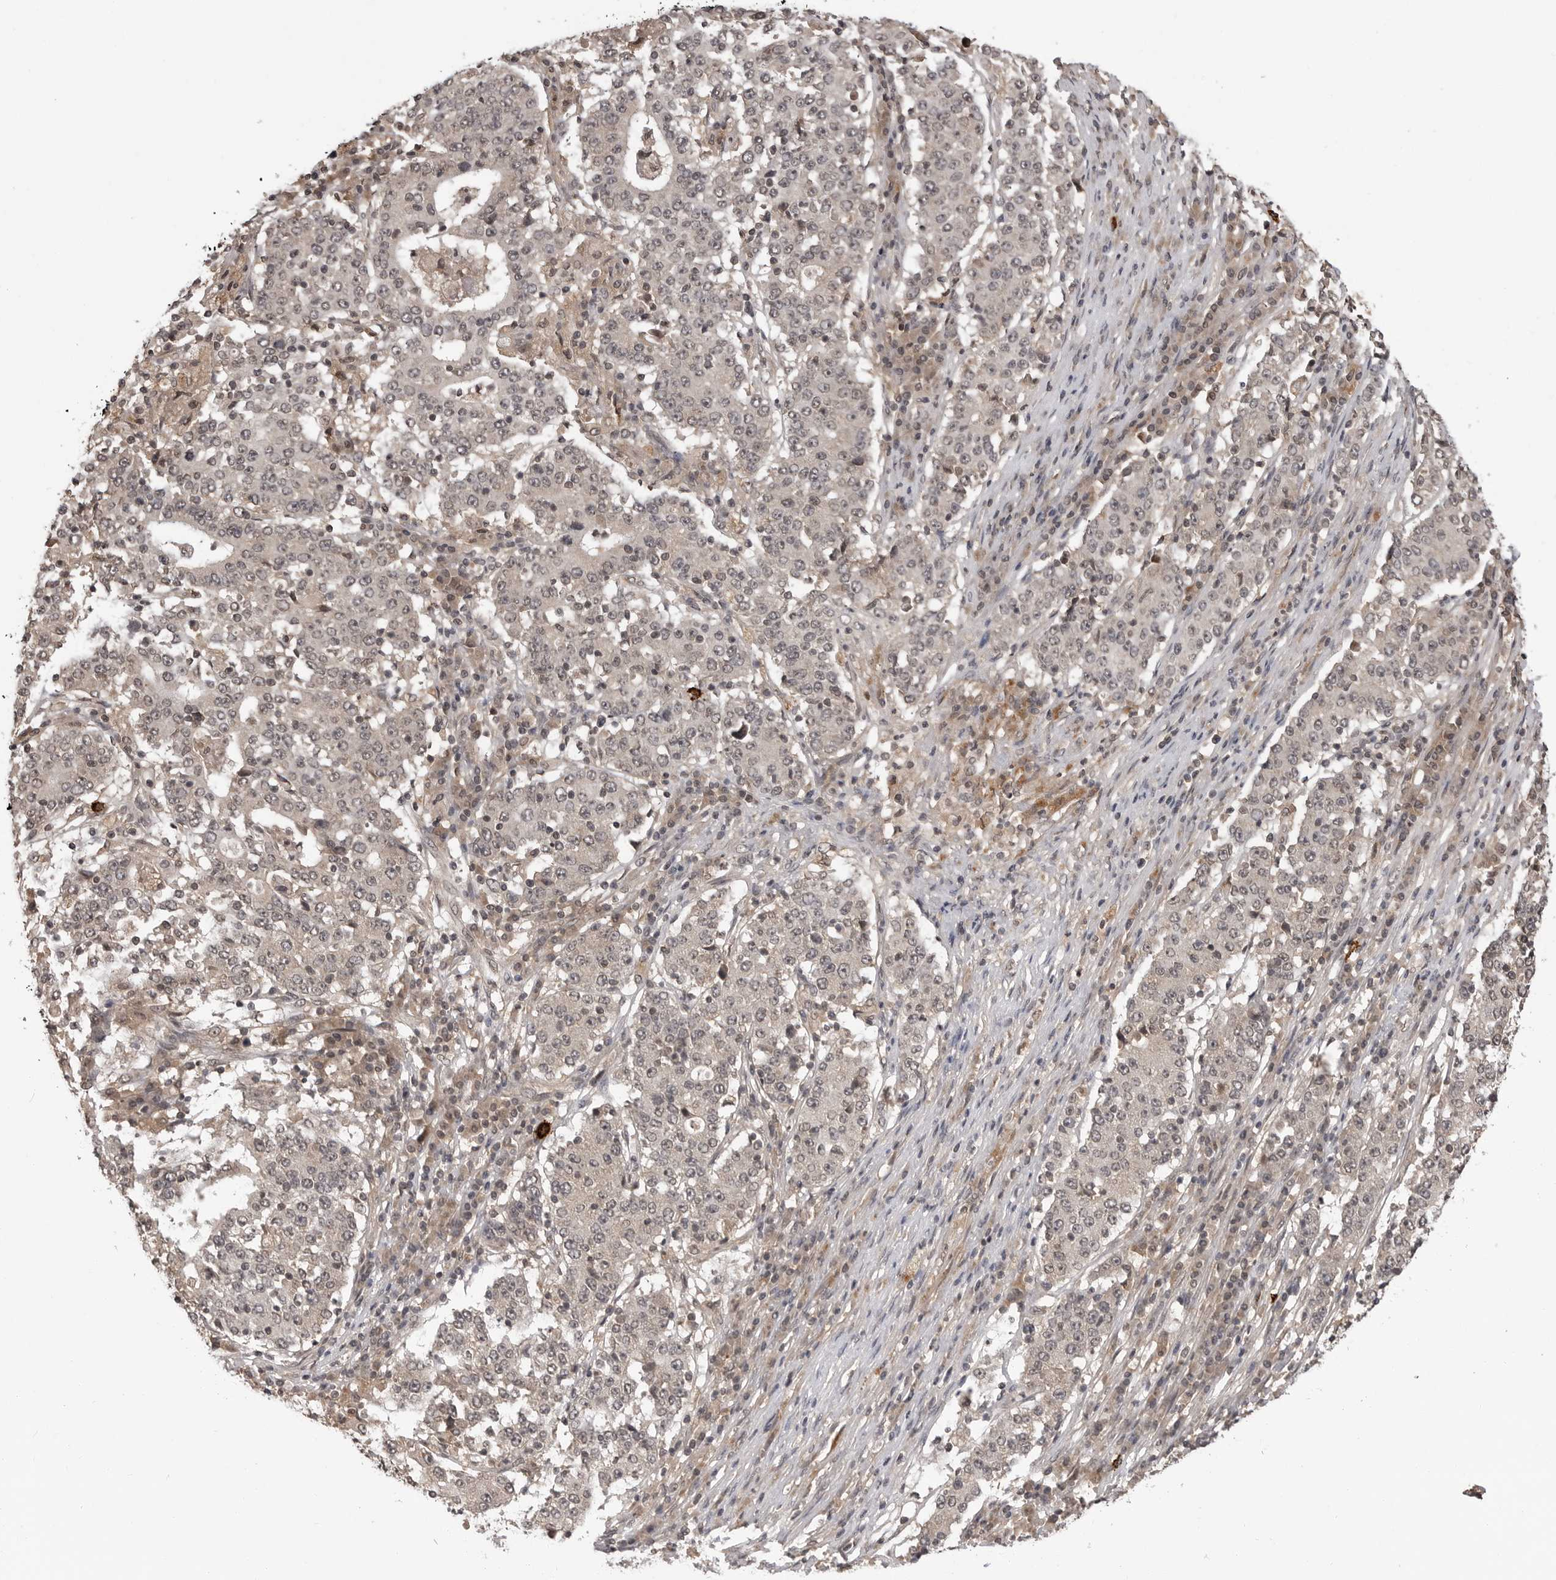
{"staining": {"intensity": "negative", "quantity": "none", "location": "none"}, "tissue": "stomach cancer", "cell_type": "Tumor cells", "image_type": "cancer", "snomed": [{"axis": "morphology", "description": "Adenocarcinoma, NOS"}, {"axis": "topography", "description": "Stomach"}], "caption": "IHC image of neoplastic tissue: stomach cancer (adenocarcinoma) stained with DAB displays no significant protein positivity in tumor cells. (Stains: DAB immunohistochemistry with hematoxylin counter stain, Microscopy: brightfield microscopy at high magnification).", "gene": "IL24", "patient": {"sex": "male", "age": 59}}